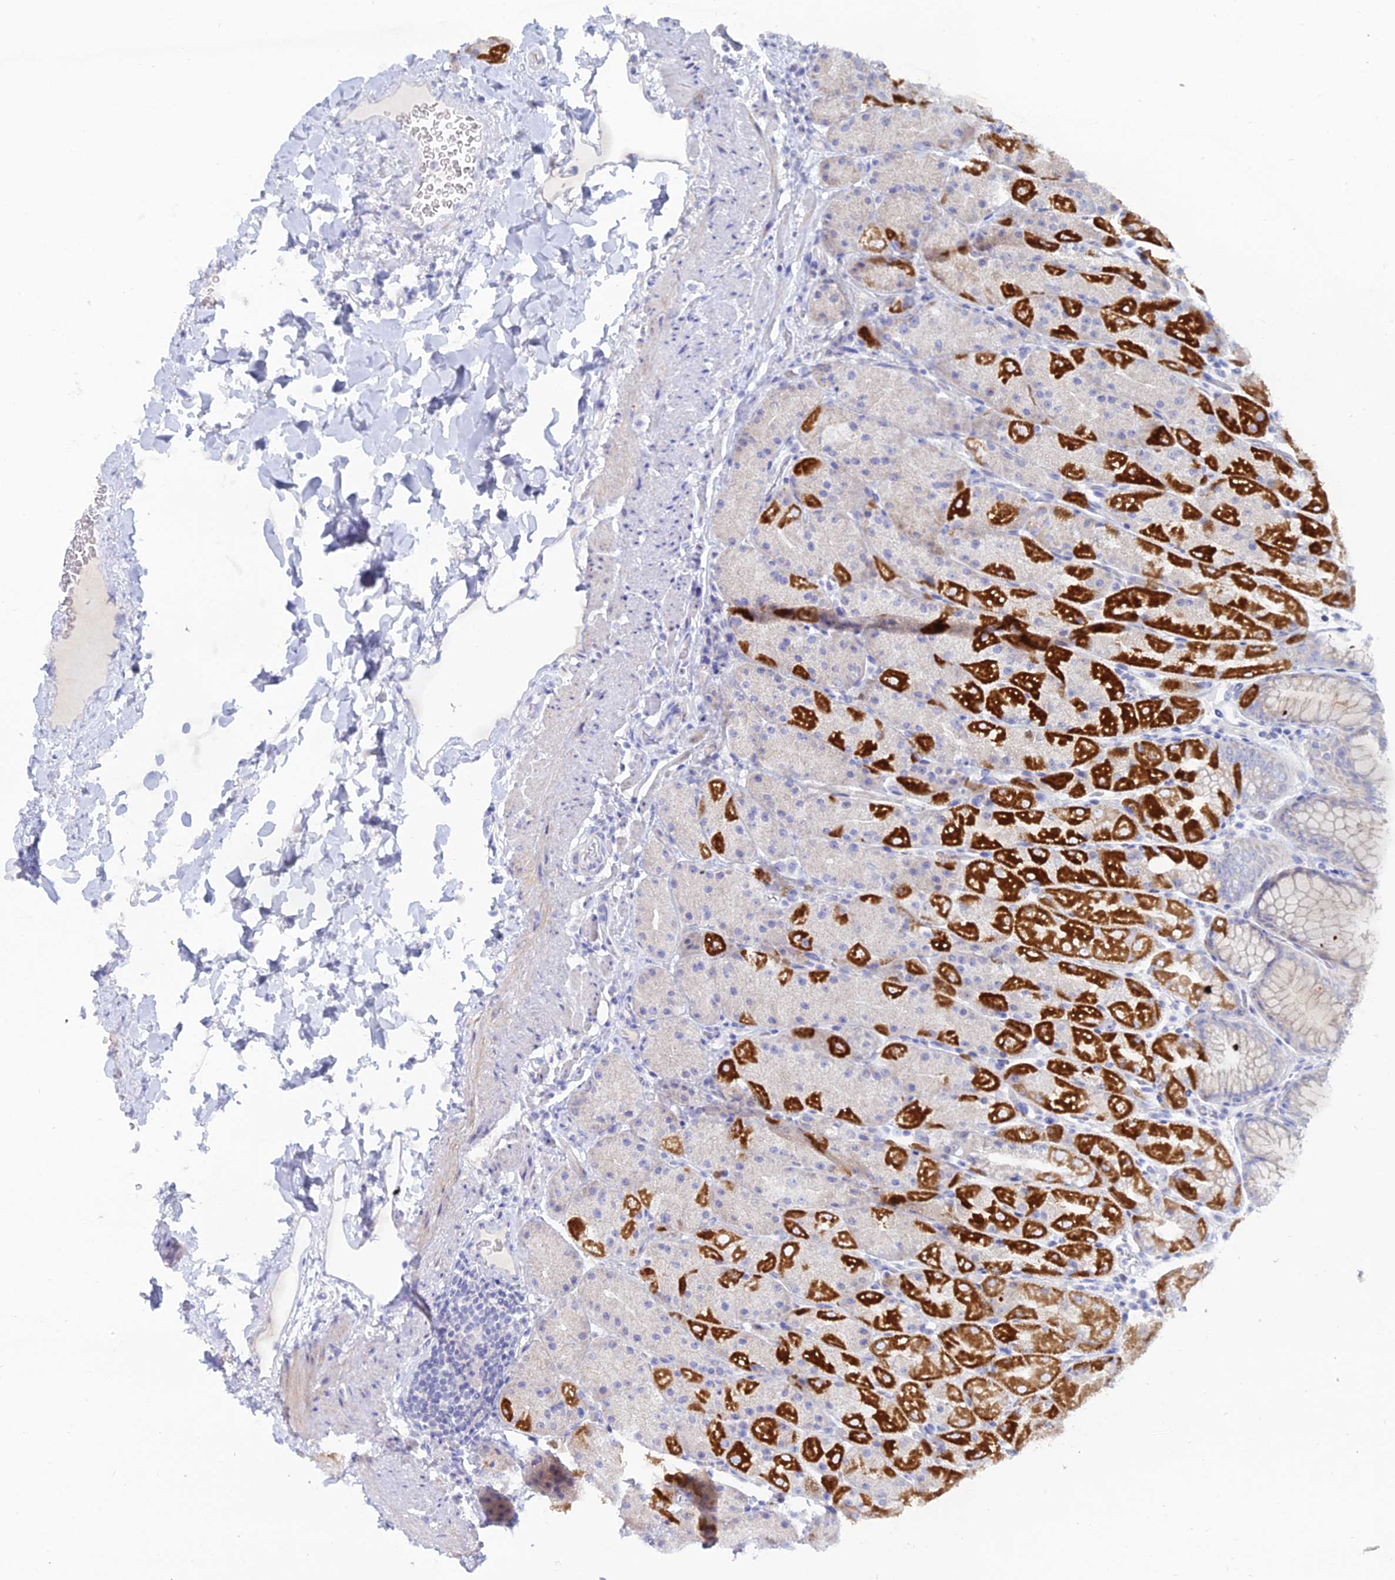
{"staining": {"intensity": "strong", "quantity": "25%-75%", "location": "cytoplasmic/membranous"}, "tissue": "stomach", "cell_type": "Glandular cells", "image_type": "normal", "snomed": [{"axis": "morphology", "description": "Normal tissue, NOS"}, {"axis": "topography", "description": "Stomach, upper"}, {"axis": "topography", "description": "Stomach, lower"}], "caption": "Immunohistochemical staining of normal human stomach reveals high levels of strong cytoplasmic/membranous positivity in about 25%-75% of glandular cells.", "gene": "DHX34", "patient": {"sex": "male", "age": 67}}